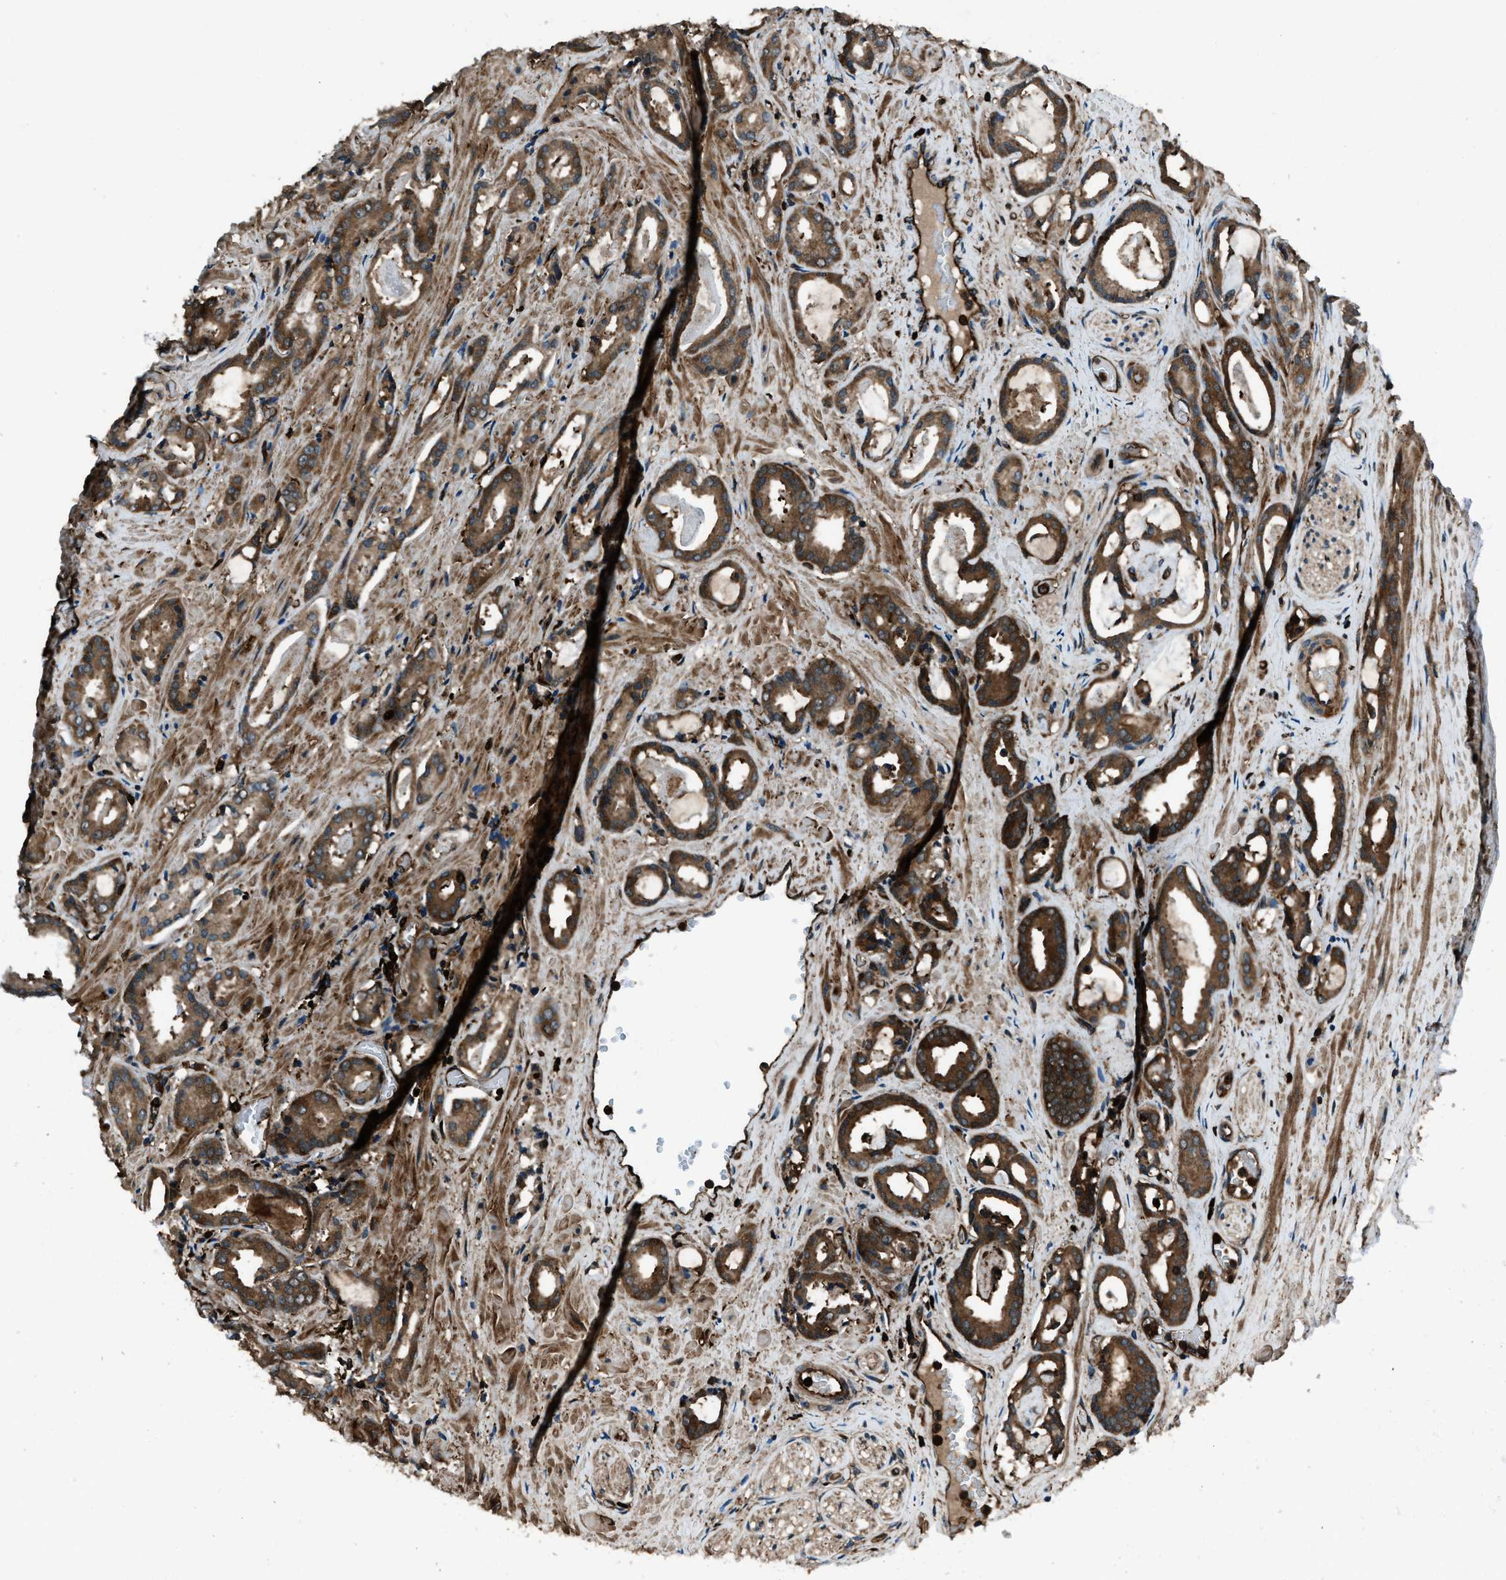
{"staining": {"intensity": "moderate", "quantity": ">75%", "location": "cytoplasmic/membranous"}, "tissue": "prostate cancer", "cell_type": "Tumor cells", "image_type": "cancer", "snomed": [{"axis": "morphology", "description": "Adenocarcinoma, Low grade"}, {"axis": "topography", "description": "Prostate"}], "caption": "The photomicrograph demonstrates a brown stain indicating the presence of a protein in the cytoplasmic/membranous of tumor cells in adenocarcinoma (low-grade) (prostate).", "gene": "SNX30", "patient": {"sex": "male", "age": 53}}